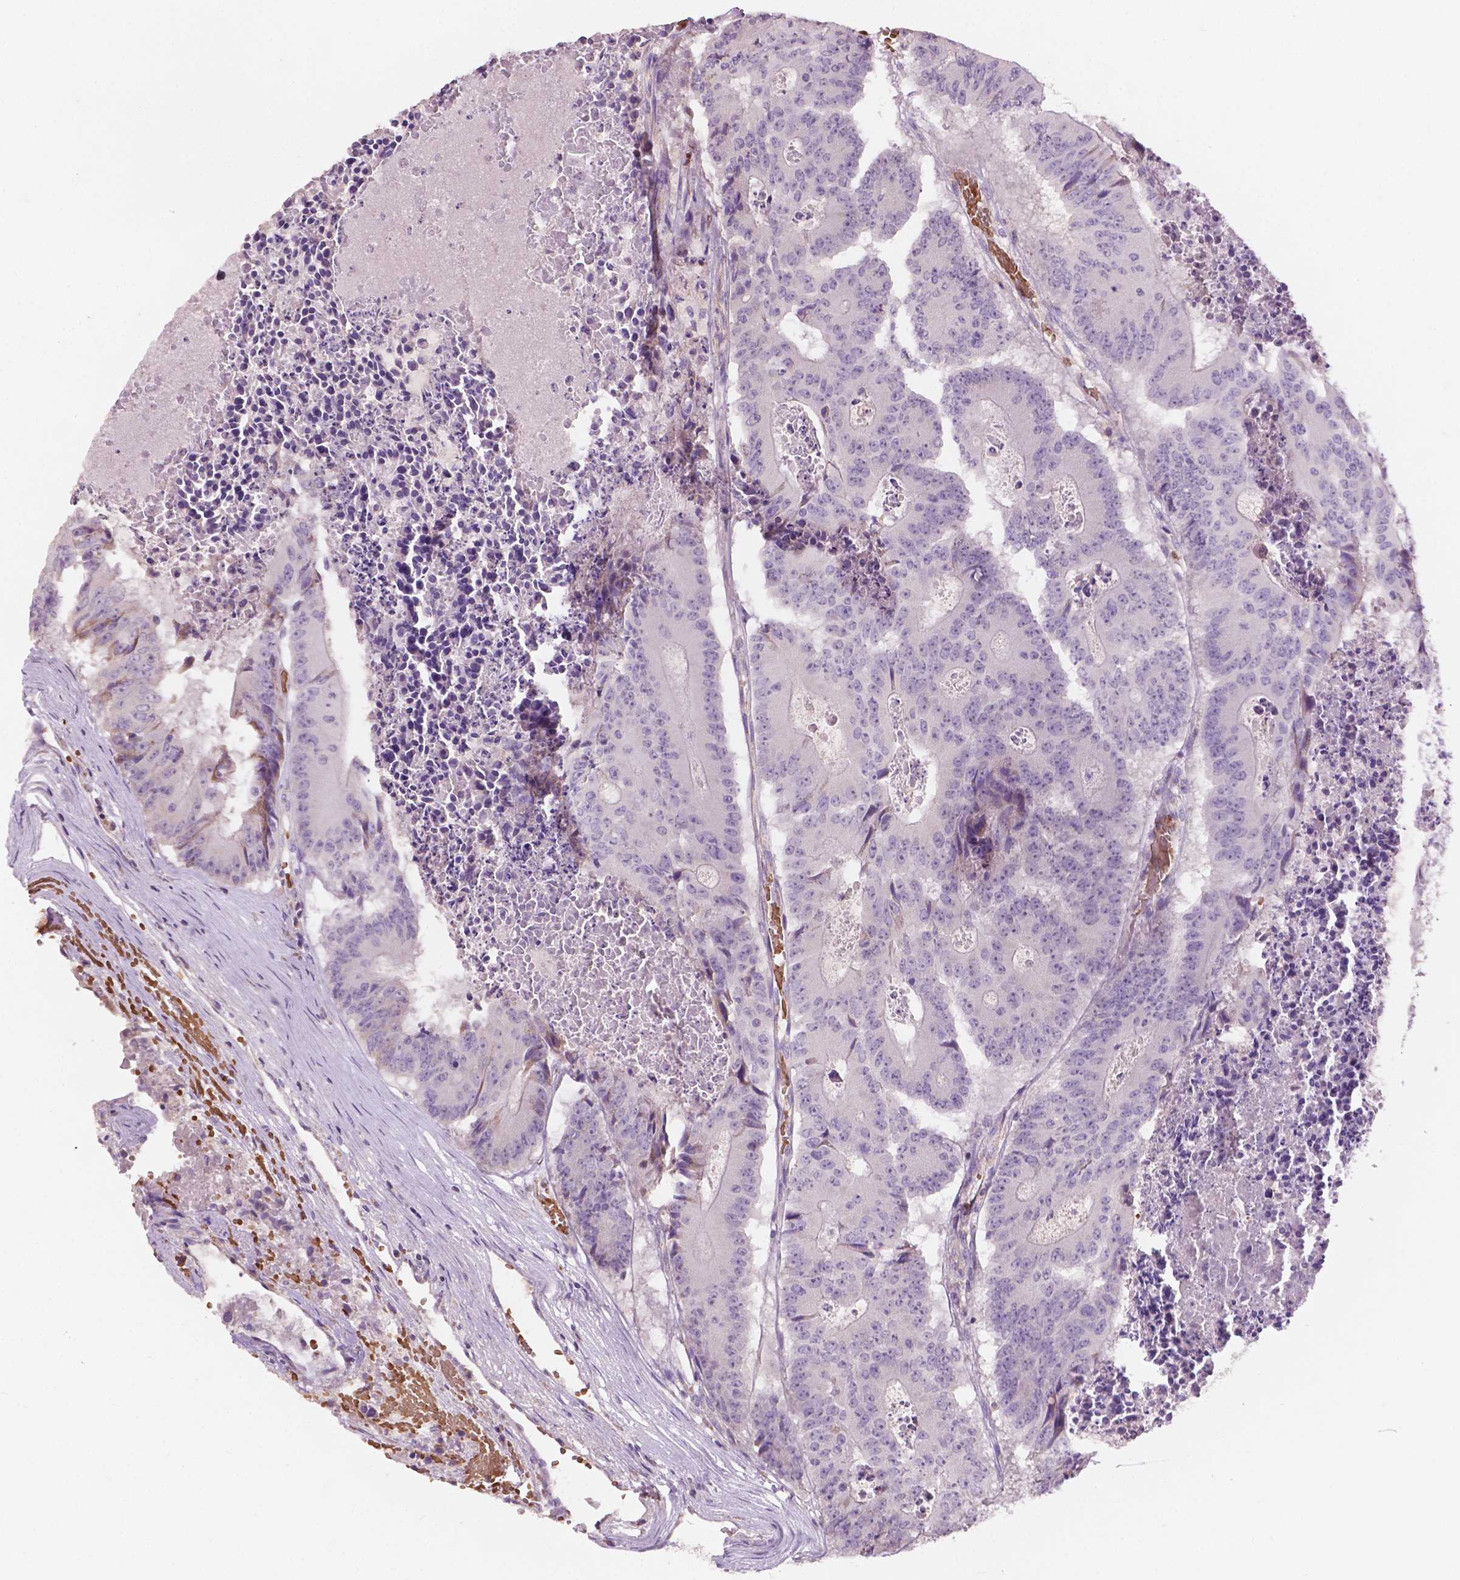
{"staining": {"intensity": "negative", "quantity": "none", "location": "none"}, "tissue": "colorectal cancer", "cell_type": "Tumor cells", "image_type": "cancer", "snomed": [{"axis": "morphology", "description": "Adenocarcinoma, NOS"}, {"axis": "topography", "description": "Colon"}], "caption": "Immunohistochemistry photomicrograph of human colorectal cancer stained for a protein (brown), which displays no expression in tumor cells. The staining was performed using DAB to visualize the protein expression in brown, while the nuclei were stained in blue with hematoxylin (Magnification: 20x).", "gene": "NDUFS1", "patient": {"sex": "male", "age": 87}}